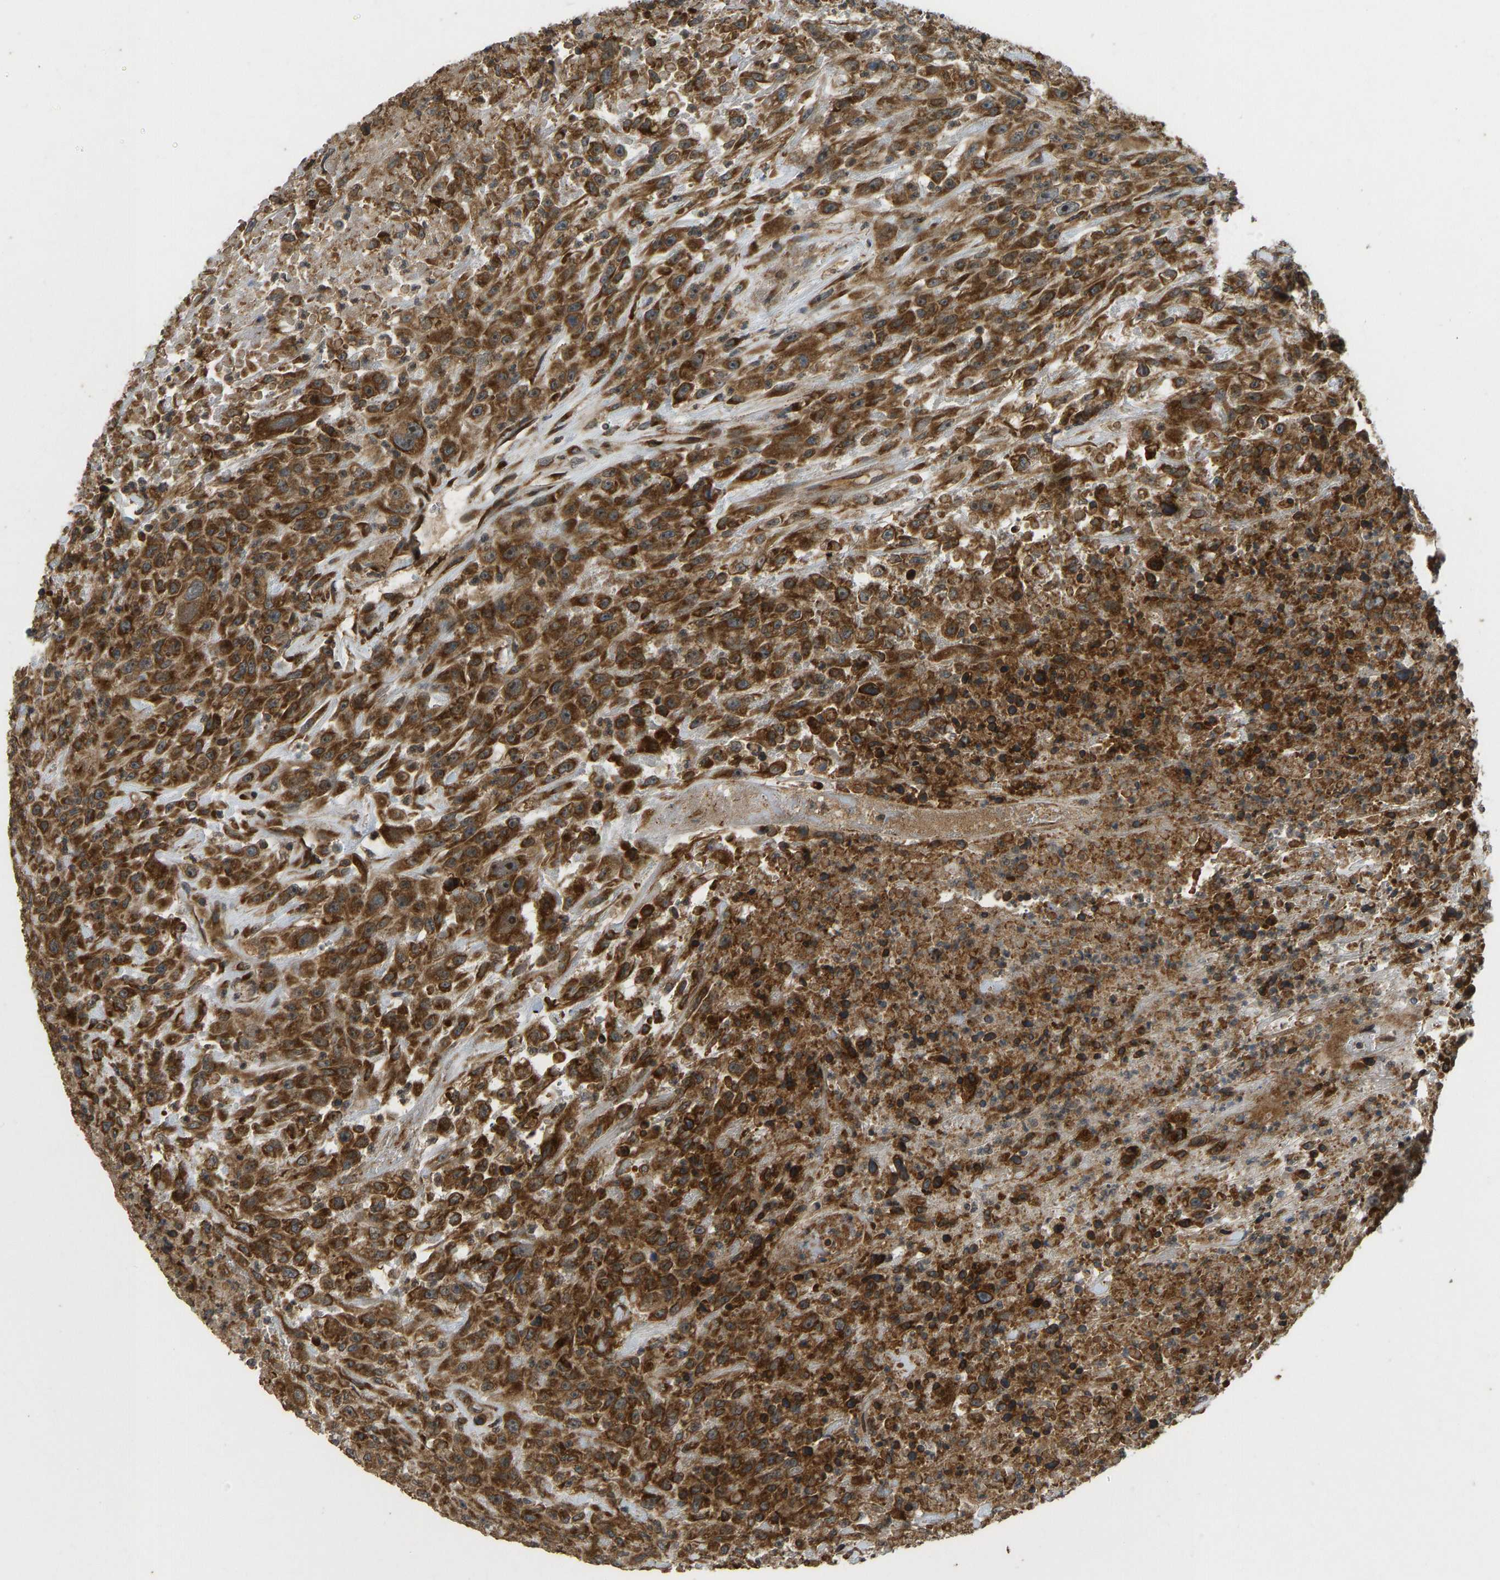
{"staining": {"intensity": "strong", "quantity": ">75%", "location": "cytoplasmic/membranous"}, "tissue": "urothelial cancer", "cell_type": "Tumor cells", "image_type": "cancer", "snomed": [{"axis": "morphology", "description": "Urothelial carcinoma, High grade"}, {"axis": "topography", "description": "Urinary bladder"}], "caption": "This is a photomicrograph of IHC staining of high-grade urothelial carcinoma, which shows strong staining in the cytoplasmic/membranous of tumor cells.", "gene": "RPN2", "patient": {"sex": "male", "age": 46}}